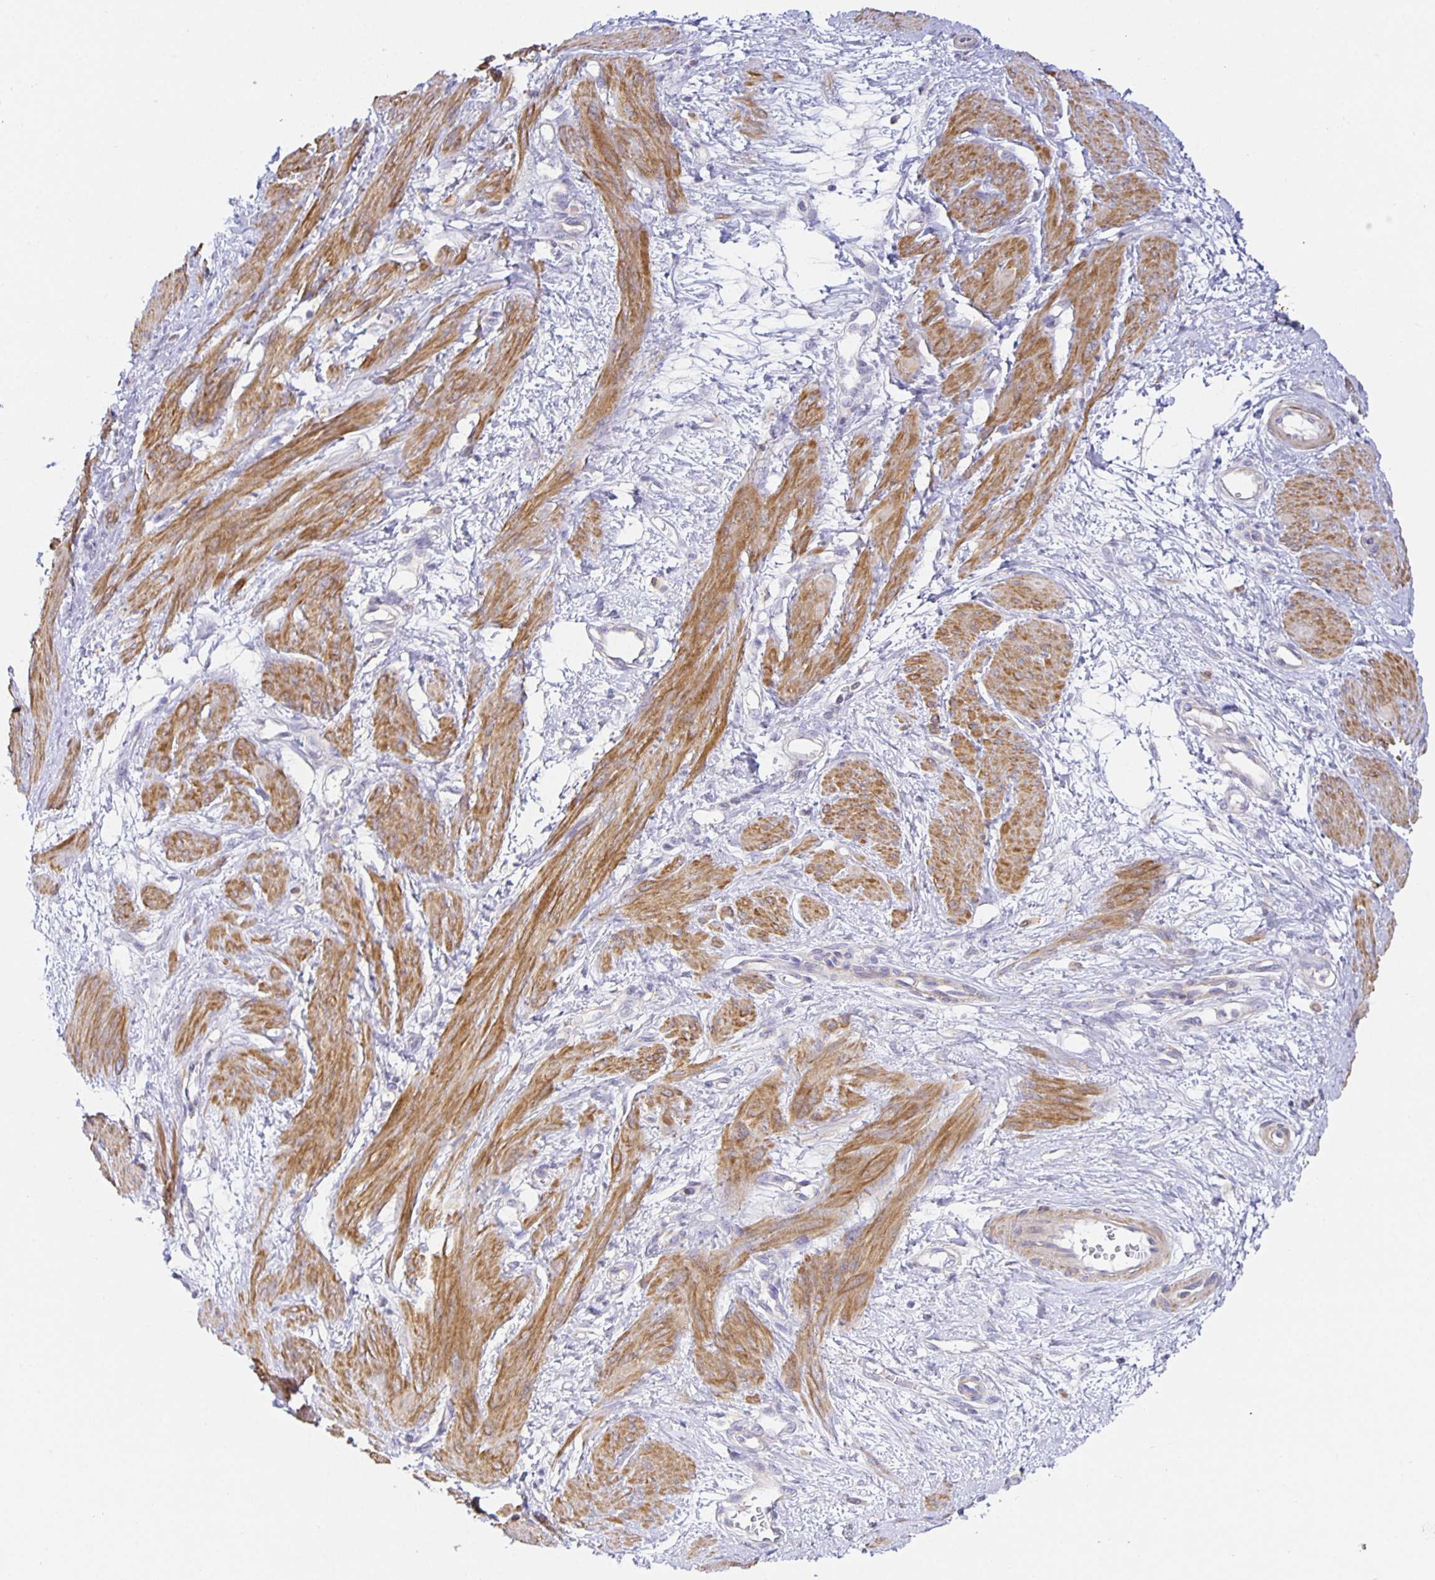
{"staining": {"intensity": "moderate", "quantity": ">75%", "location": "cytoplasmic/membranous"}, "tissue": "smooth muscle", "cell_type": "Smooth muscle cells", "image_type": "normal", "snomed": [{"axis": "morphology", "description": "Normal tissue, NOS"}, {"axis": "topography", "description": "Smooth muscle"}, {"axis": "topography", "description": "Uterus"}], "caption": "Protein analysis of normal smooth muscle demonstrates moderate cytoplasmic/membranous expression in approximately >75% of smooth muscle cells.", "gene": "FLRT3", "patient": {"sex": "female", "age": 39}}